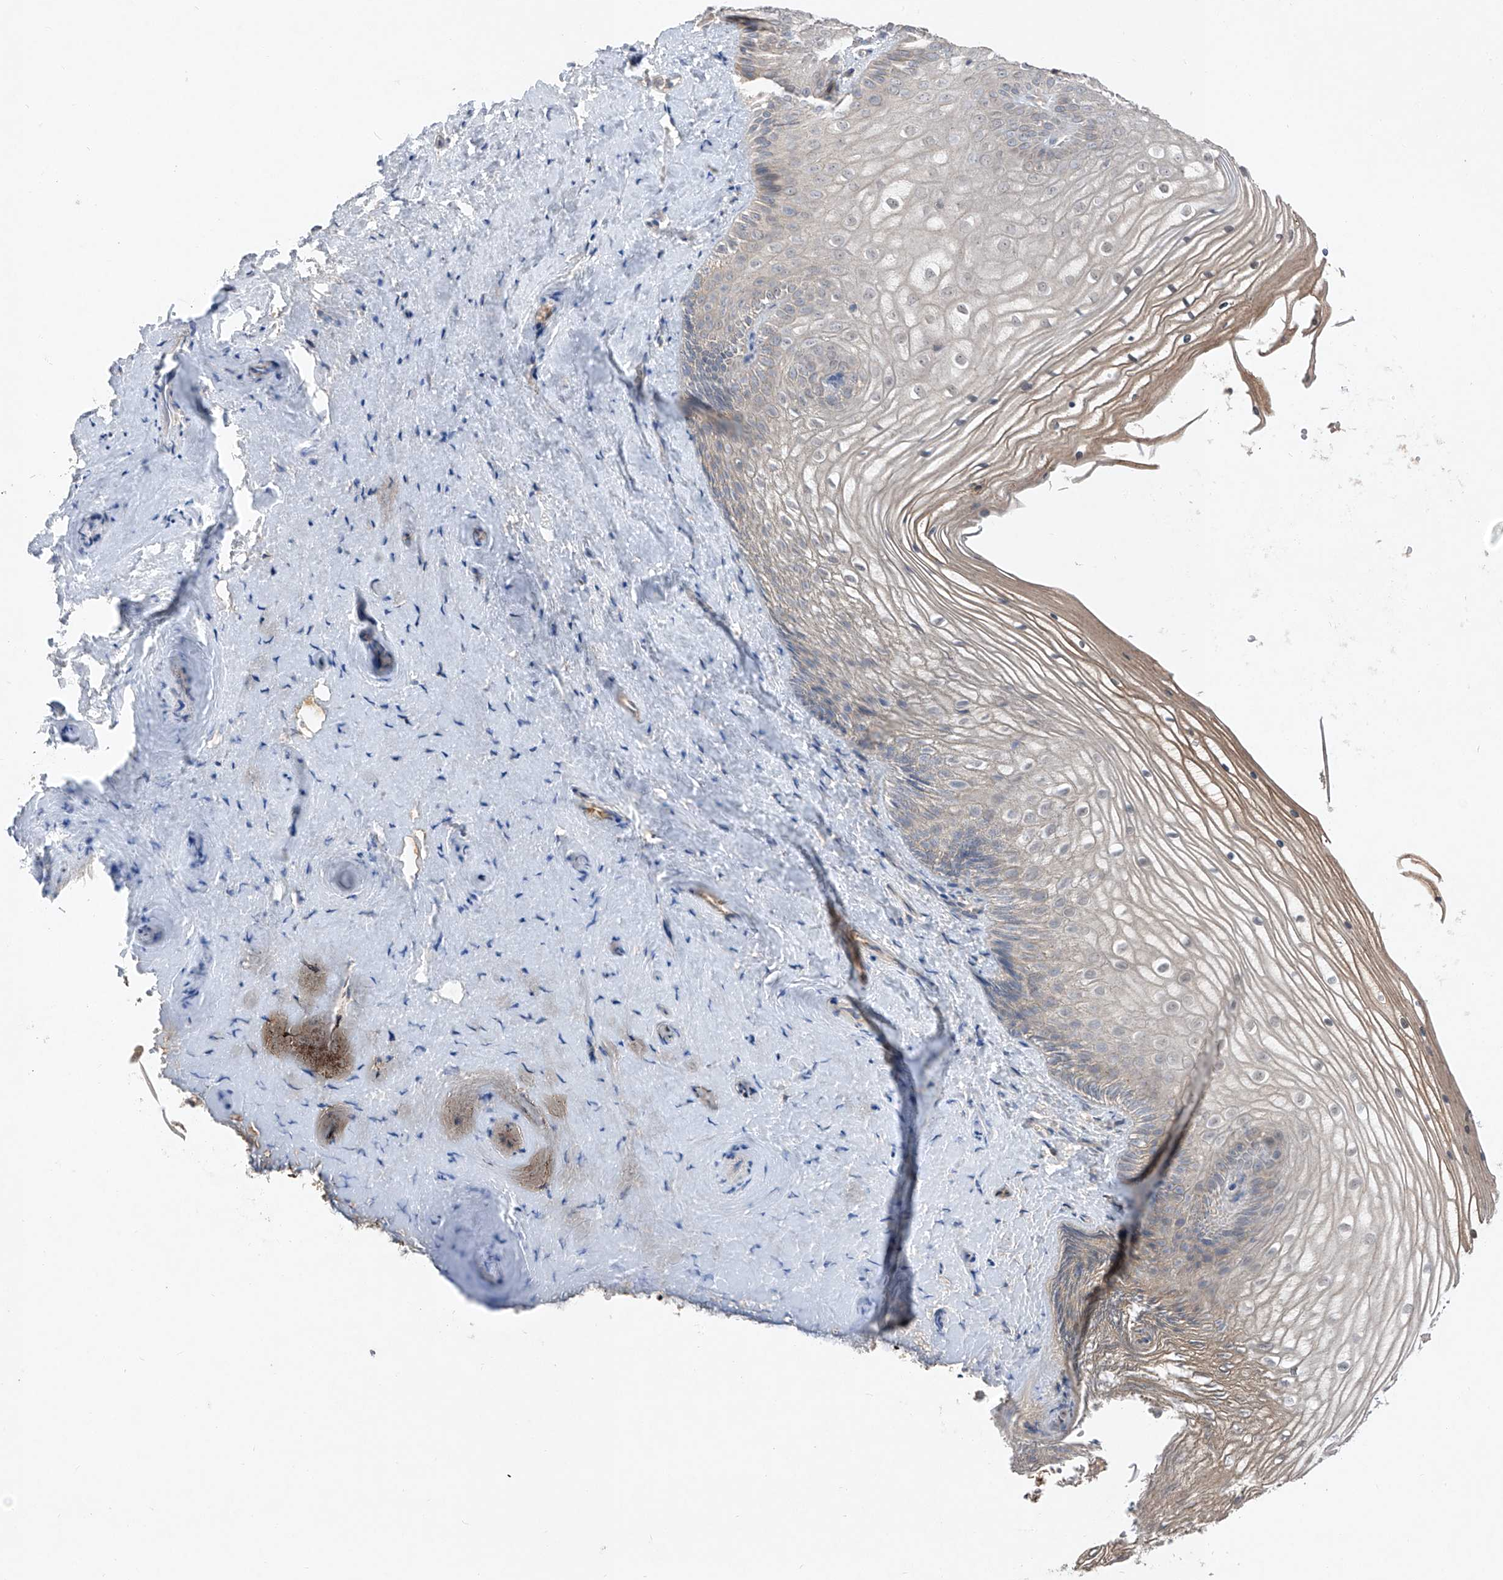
{"staining": {"intensity": "weak", "quantity": ">75%", "location": "cytoplasmic/membranous,nuclear"}, "tissue": "vagina", "cell_type": "Squamous epithelial cells", "image_type": "normal", "snomed": [{"axis": "morphology", "description": "Normal tissue, NOS"}, {"axis": "topography", "description": "Vagina"}, {"axis": "topography", "description": "Cervix"}], "caption": "Protein staining exhibits weak cytoplasmic/membranous,nuclear staining in approximately >75% of squamous epithelial cells in normal vagina.", "gene": "FAM135A", "patient": {"sex": "female", "age": 40}}